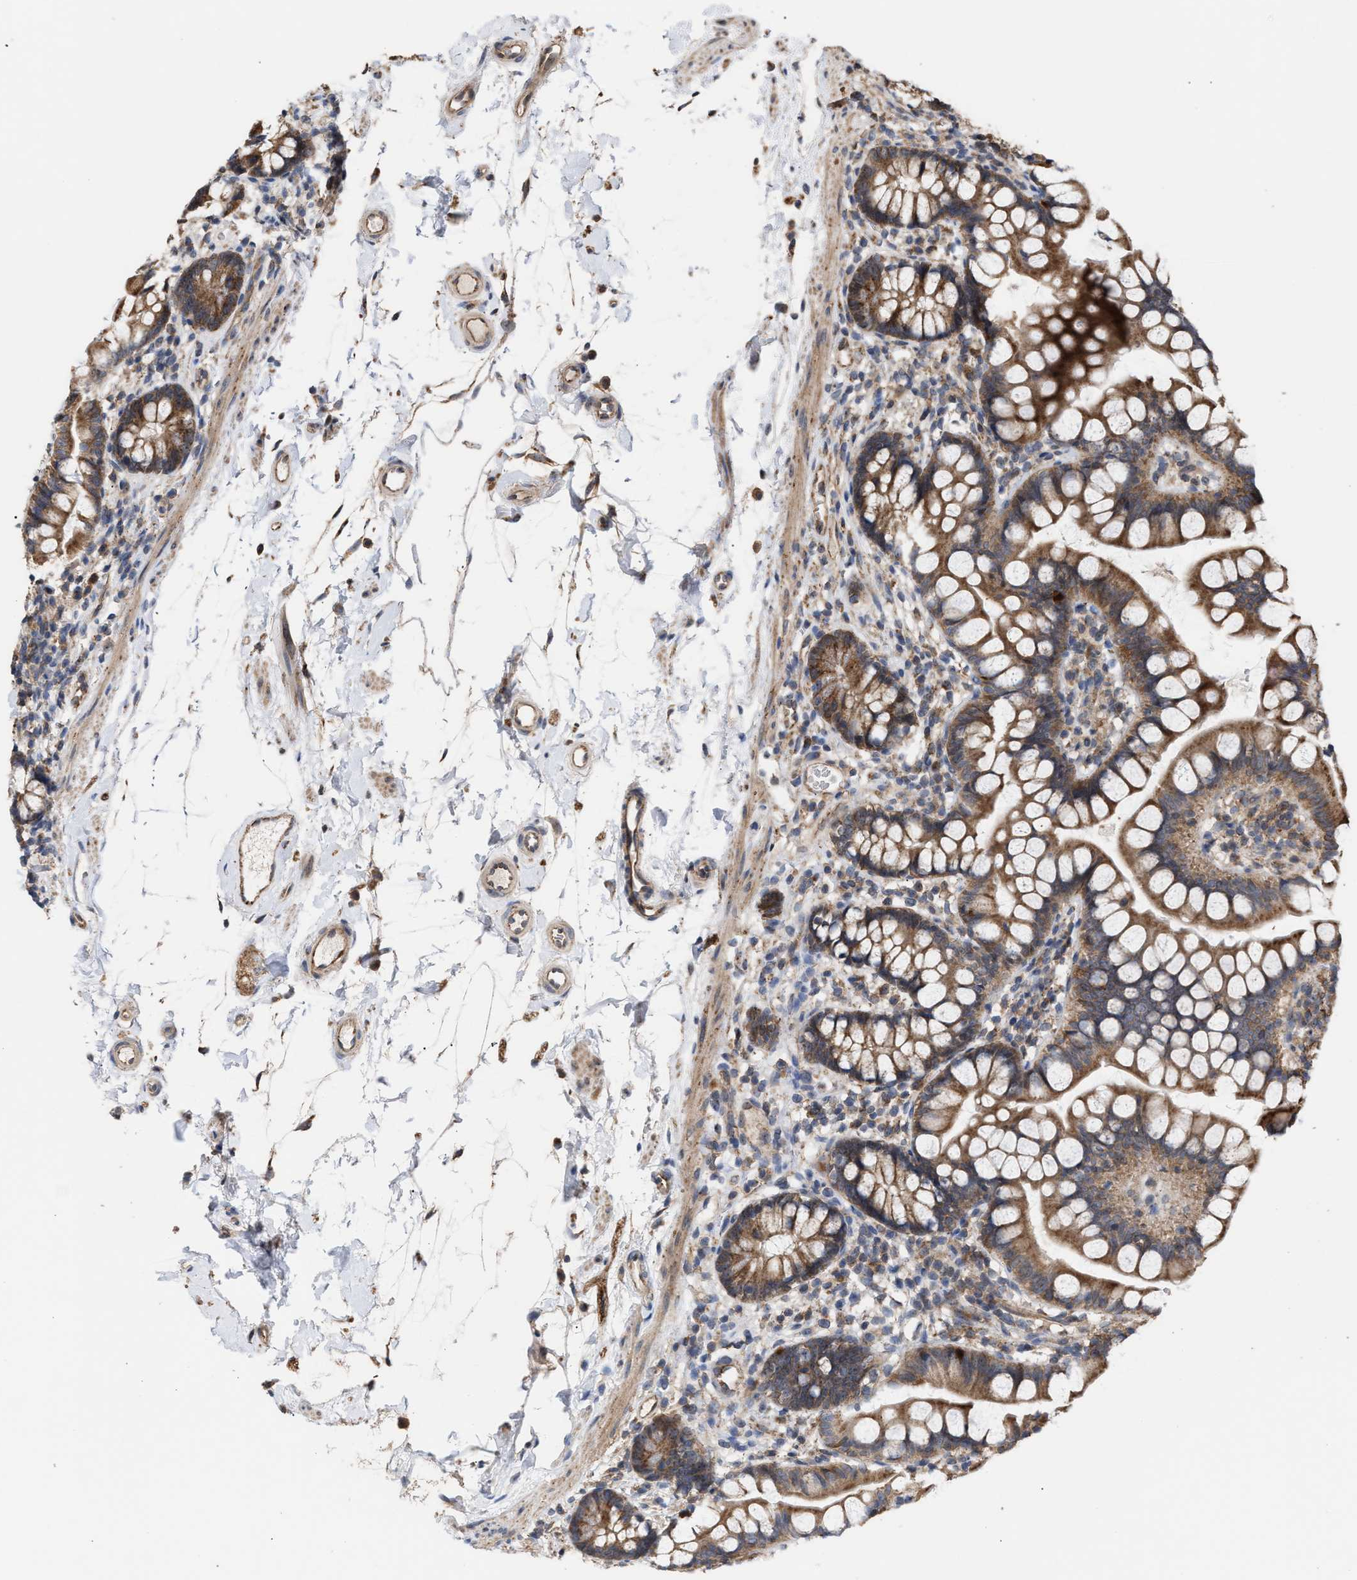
{"staining": {"intensity": "moderate", "quantity": ">75%", "location": "cytoplasmic/membranous"}, "tissue": "small intestine", "cell_type": "Glandular cells", "image_type": "normal", "snomed": [{"axis": "morphology", "description": "Normal tissue, NOS"}, {"axis": "topography", "description": "Small intestine"}], "caption": "Small intestine stained with a brown dye reveals moderate cytoplasmic/membranous positive staining in about >75% of glandular cells.", "gene": "EXOSC2", "patient": {"sex": "female", "age": 84}}